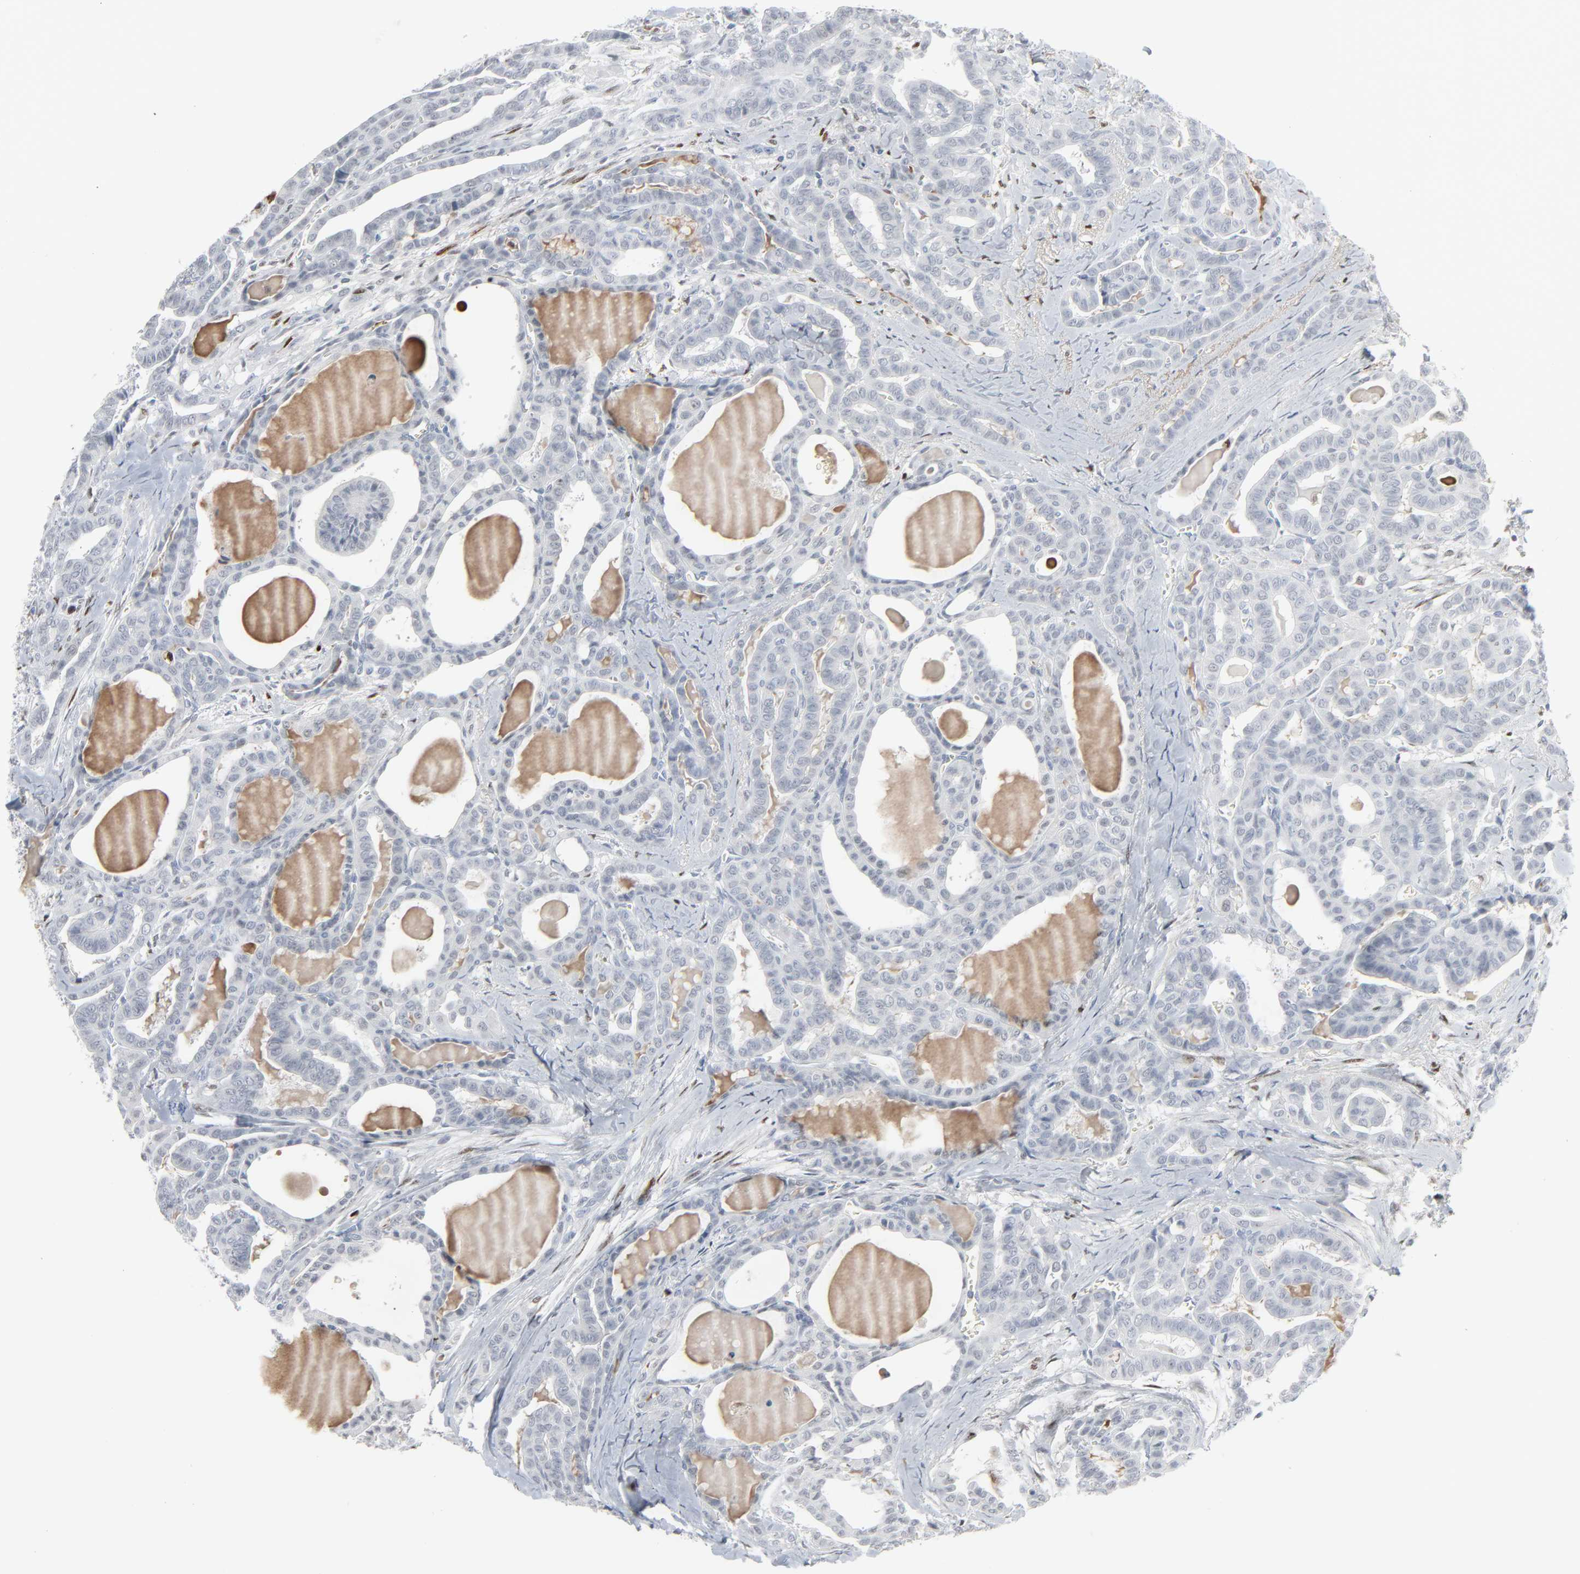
{"staining": {"intensity": "negative", "quantity": "none", "location": "none"}, "tissue": "thyroid cancer", "cell_type": "Tumor cells", "image_type": "cancer", "snomed": [{"axis": "morphology", "description": "Carcinoma, NOS"}, {"axis": "topography", "description": "Thyroid gland"}], "caption": "This is a micrograph of immunohistochemistry (IHC) staining of thyroid carcinoma, which shows no staining in tumor cells. (DAB (3,3'-diaminobenzidine) immunohistochemistry (IHC), high magnification).", "gene": "MITF", "patient": {"sex": "female", "age": 91}}